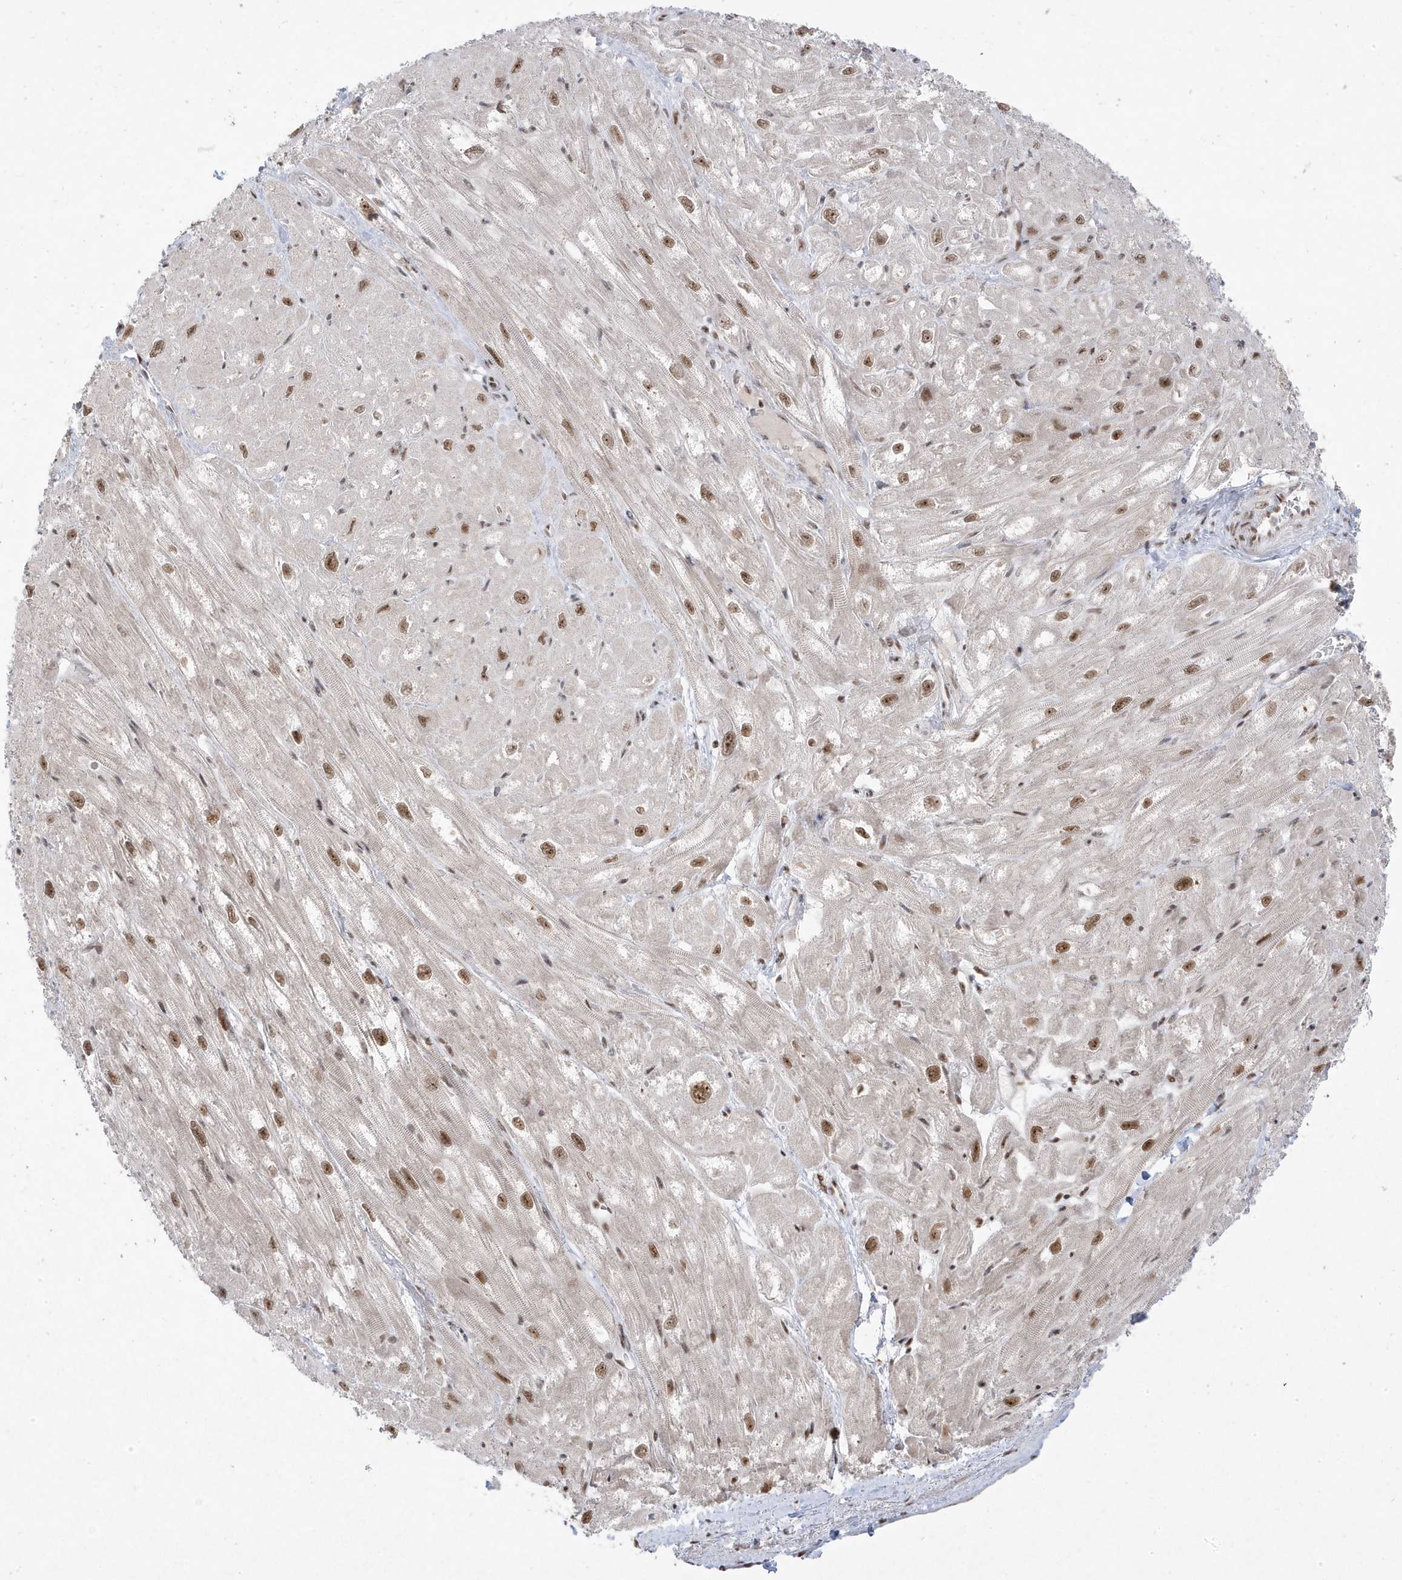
{"staining": {"intensity": "moderate", "quantity": "25%-75%", "location": "nuclear"}, "tissue": "heart muscle", "cell_type": "Cardiomyocytes", "image_type": "normal", "snomed": [{"axis": "morphology", "description": "Normal tissue, NOS"}, {"axis": "topography", "description": "Heart"}], "caption": "A brown stain highlights moderate nuclear staining of a protein in cardiomyocytes of normal human heart muscle.", "gene": "MTREX", "patient": {"sex": "male", "age": 50}}